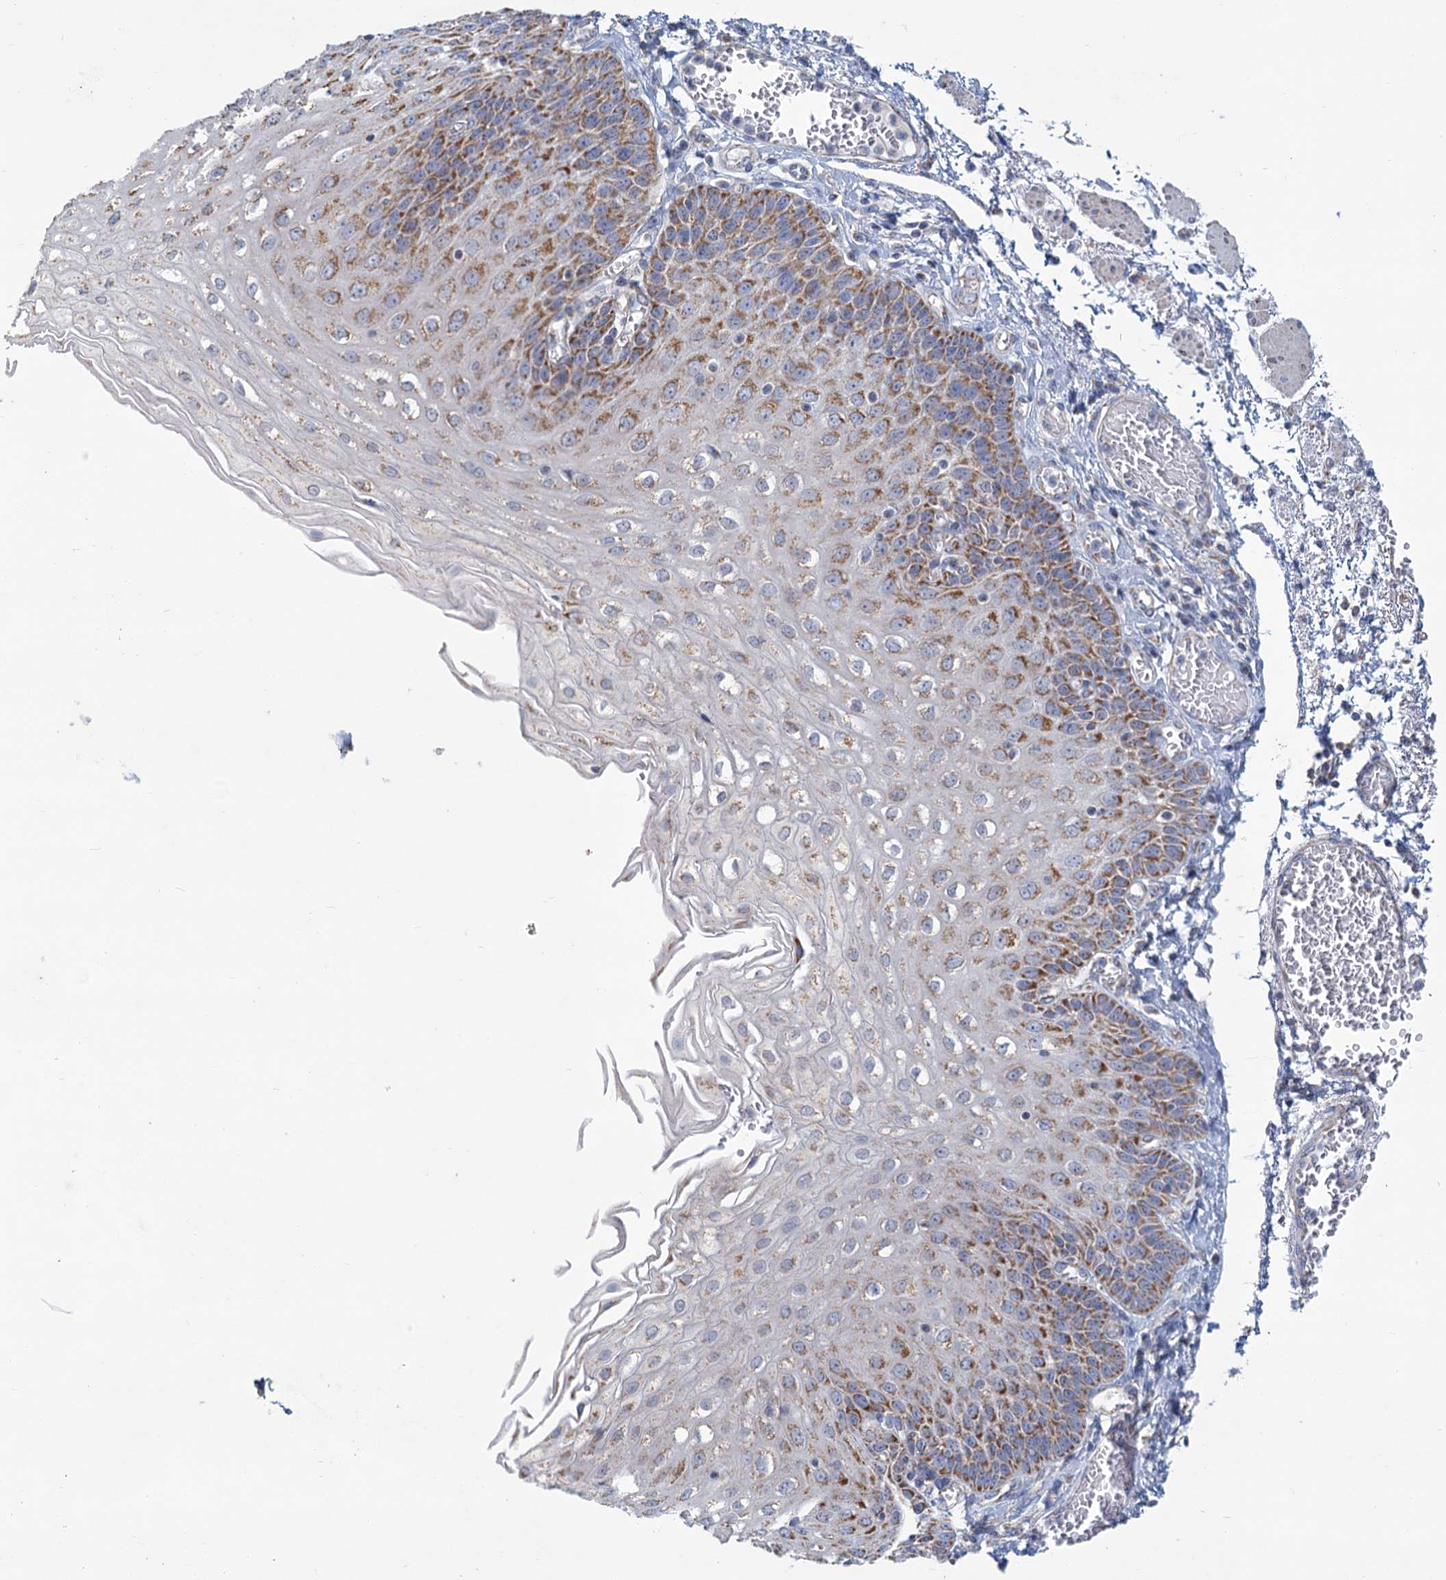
{"staining": {"intensity": "moderate", "quantity": "25%-75%", "location": "cytoplasmic/membranous"}, "tissue": "esophagus", "cell_type": "Squamous epithelial cells", "image_type": "normal", "snomed": [{"axis": "morphology", "description": "Normal tissue, NOS"}, {"axis": "topography", "description": "Esophagus"}], "caption": "A micrograph showing moderate cytoplasmic/membranous expression in about 25%-75% of squamous epithelial cells in benign esophagus, as visualized by brown immunohistochemical staining.", "gene": "NDUFC2", "patient": {"sex": "male", "age": 81}}